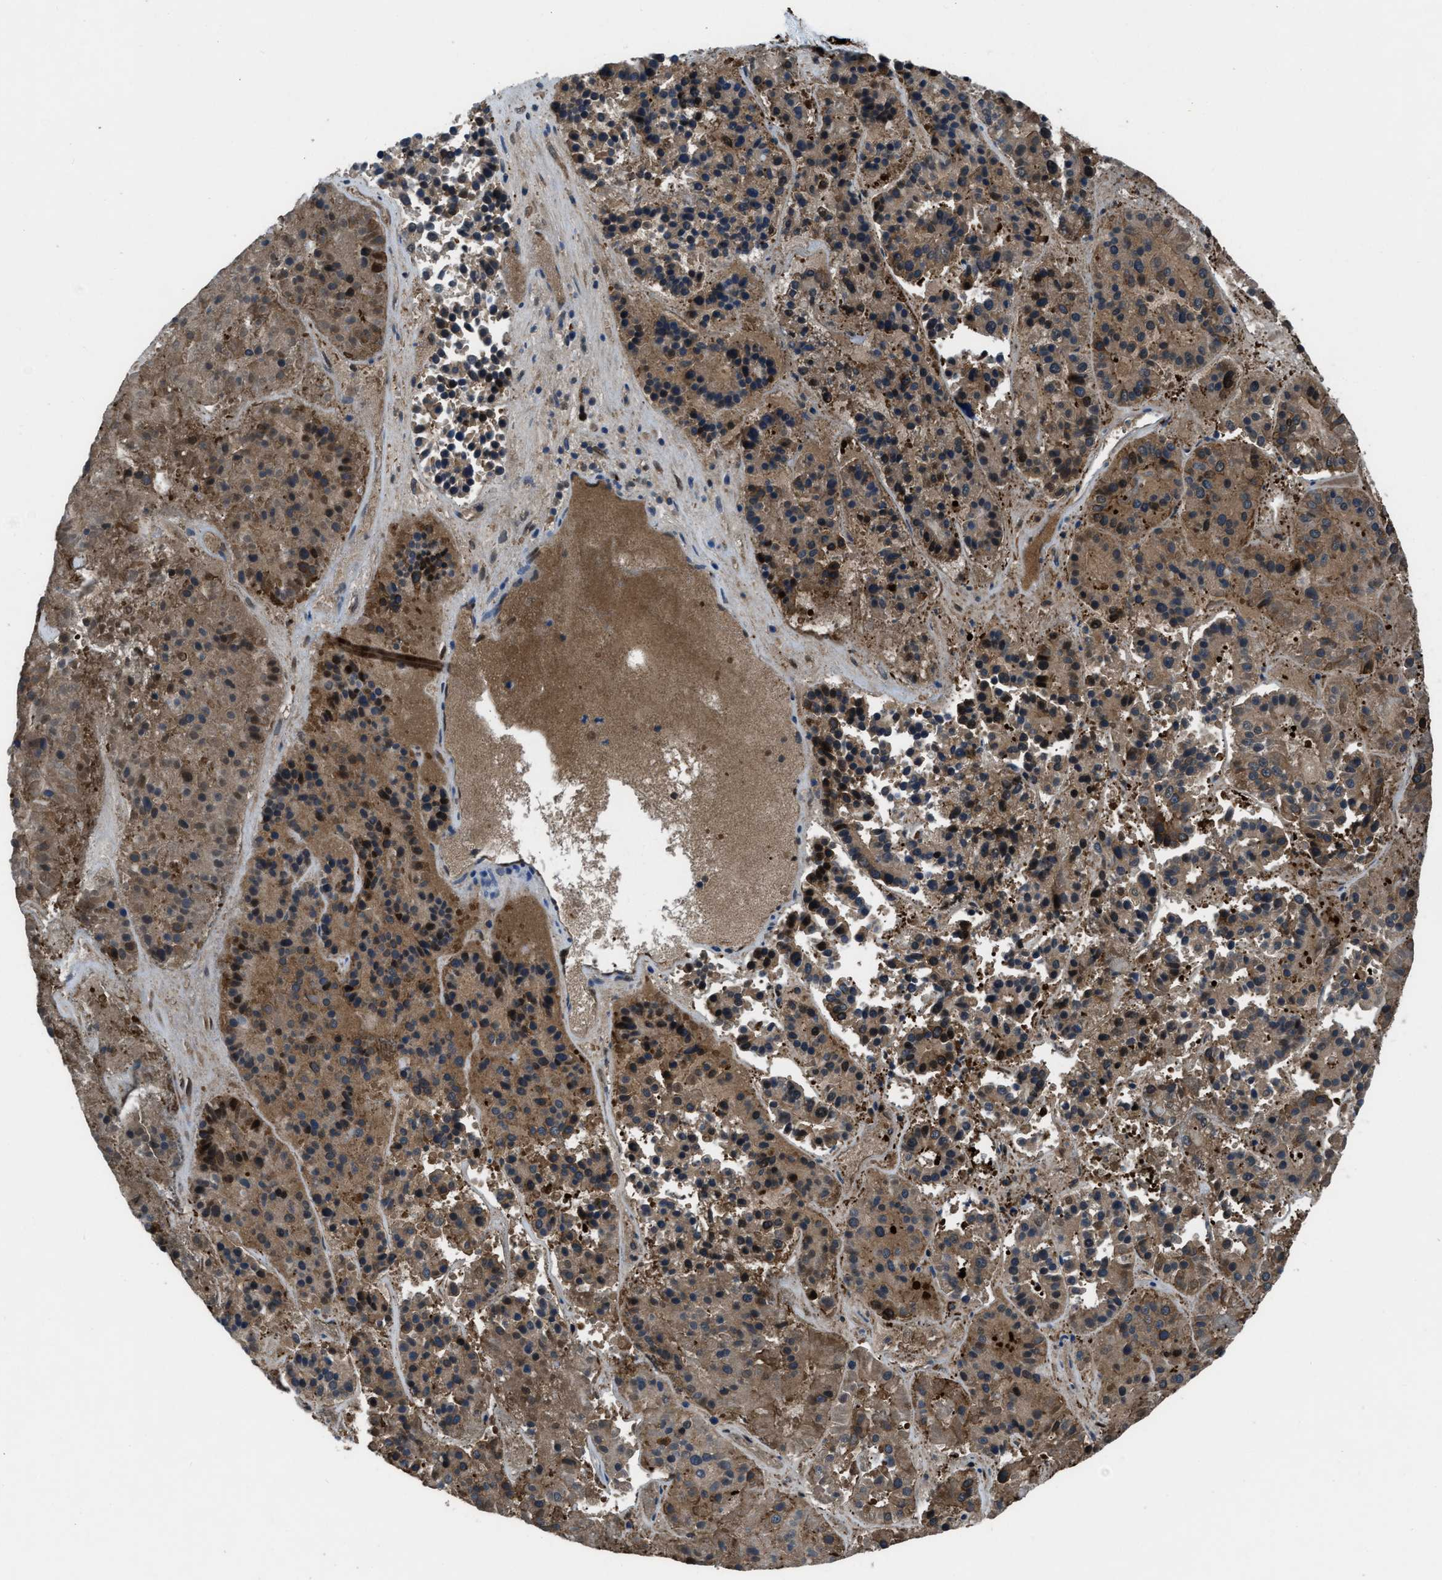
{"staining": {"intensity": "moderate", "quantity": ">75%", "location": "cytoplasmic/membranous,nuclear"}, "tissue": "pancreatic cancer", "cell_type": "Tumor cells", "image_type": "cancer", "snomed": [{"axis": "morphology", "description": "Adenocarcinoma, NOS"}, {"axis": "topography", "description": "Pancreas"}], "caption": "Immunohistochemical staining of pancreatic adenocarcinoma demonstrates medium levels of moderate cytoplasmic/membranous and nuclear staining in approximately >75% of tumor cells.", "gene": "CAPRIN1", "patient": {"sex": "male", "age": 50}}